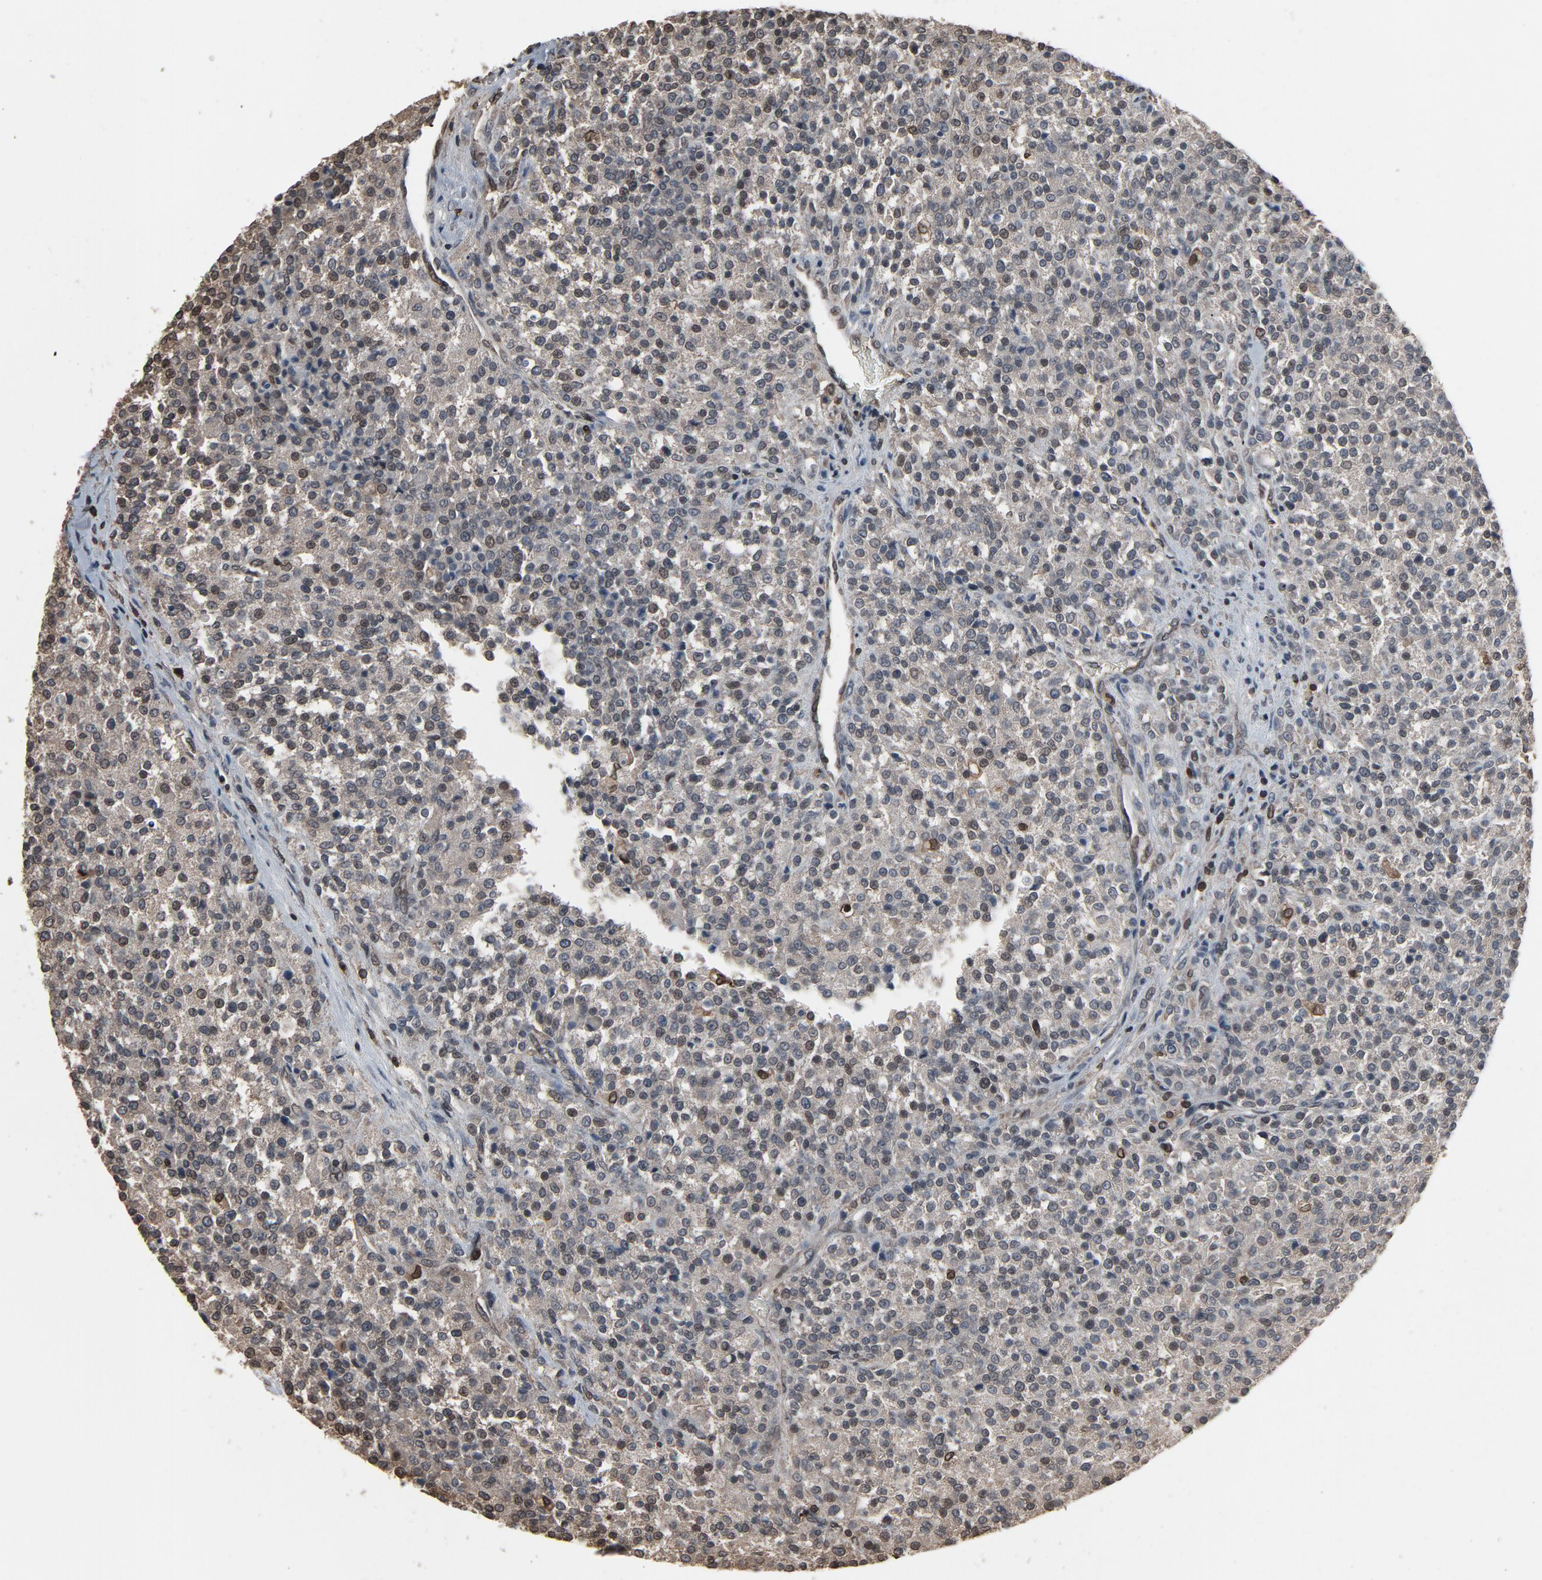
{"staining": {"intensity": "weak", "quantity": "<25%", "location": "cytoplasmic/membranous,nuclear"}, "tissue": "testis cancer", "cell_type": "Tumor cells", "image_type": "cancer", "snomed": [{"axis": "morphology", "description": "Seminoma, NOS"}, {"axis": "topography", "description": "Testis"}], "caption": "Human testis cancer stained for a protein using IHC reveals no expression in tumor cells.", "gene": "UBE2D1", "patient": {"sex": "male", "age": 59}}